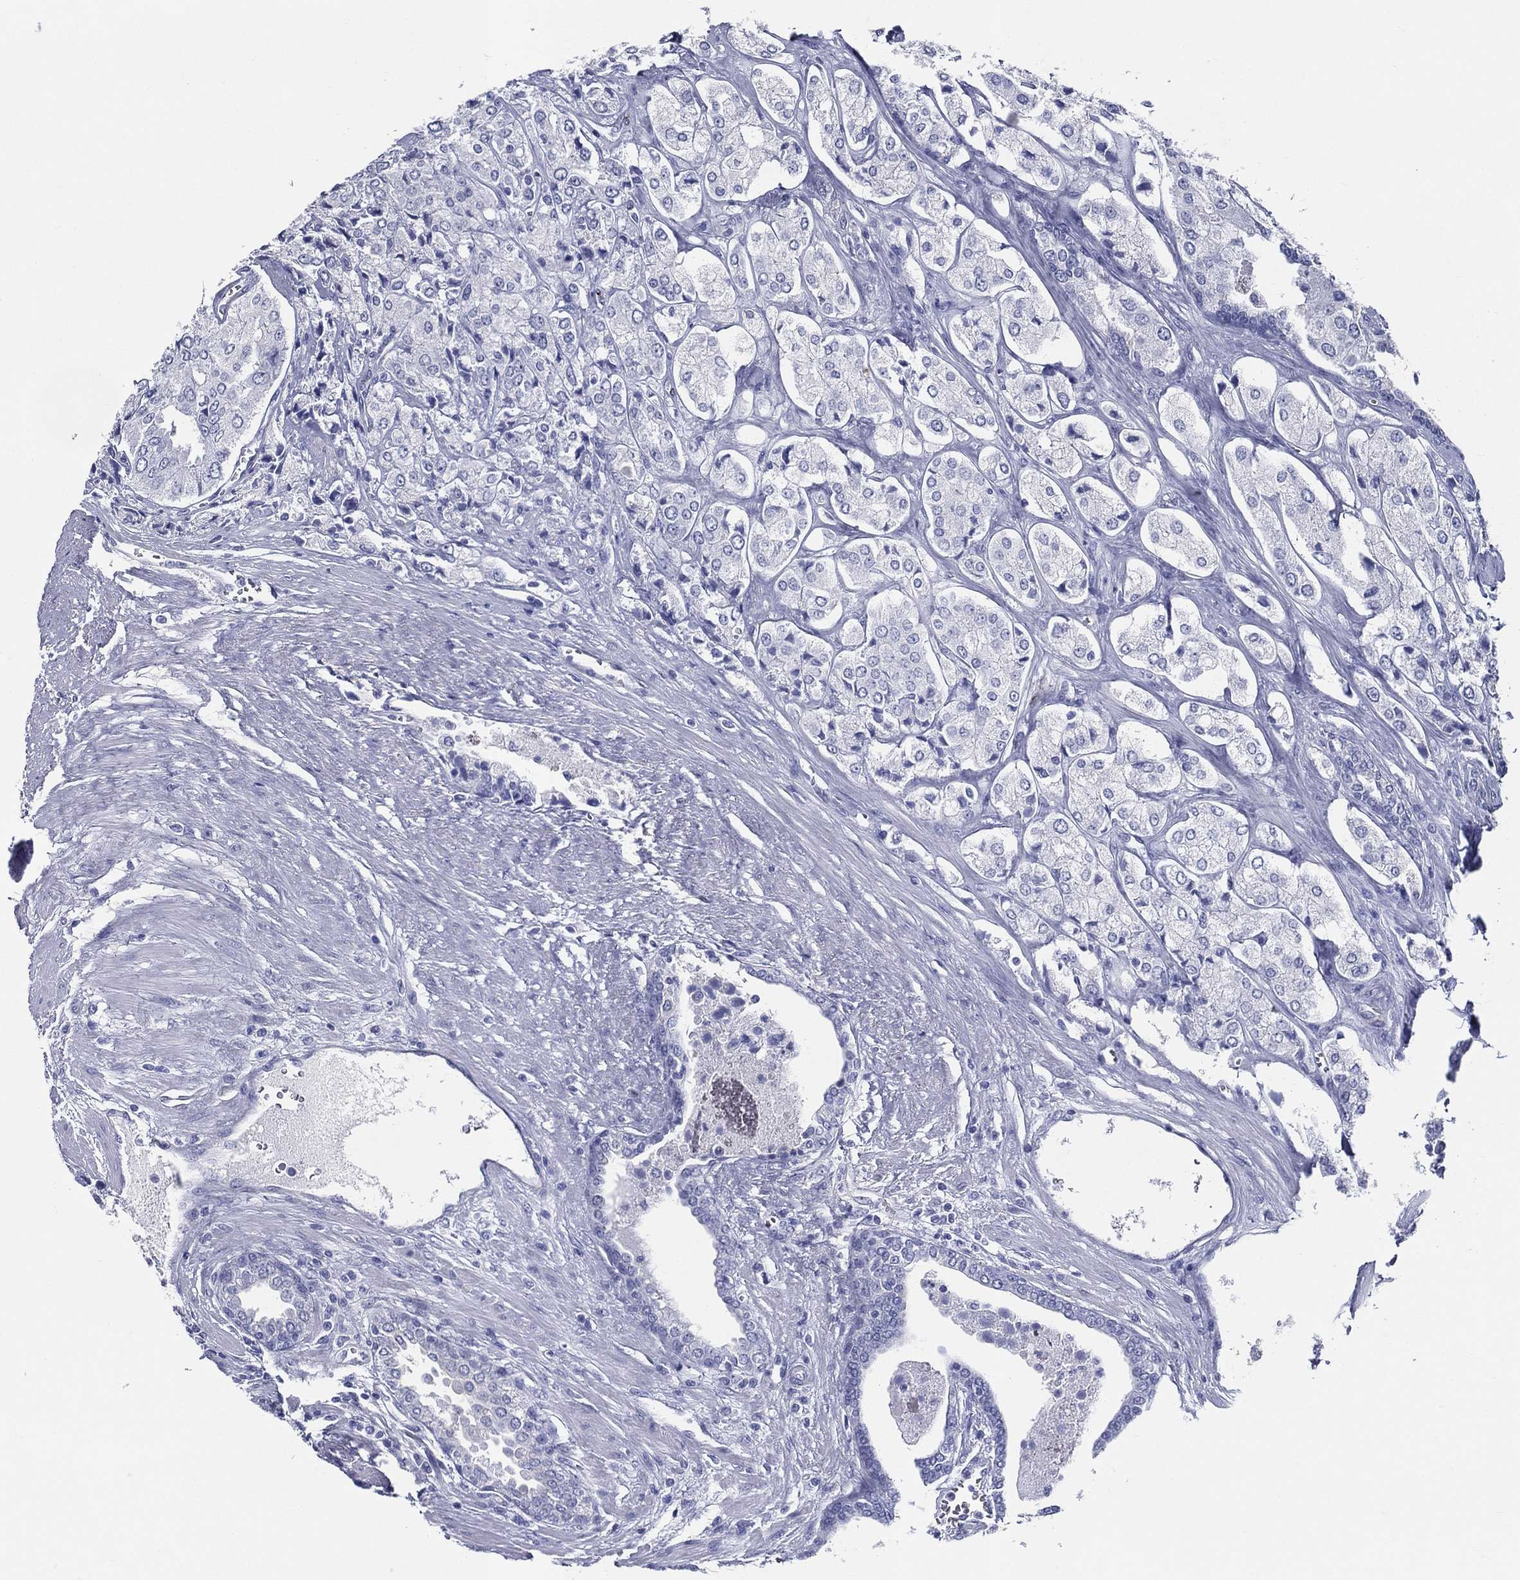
{"staining": {"intensity": "negative", "quantity": "none", "location": "none"}, "tissue": "prostate cancer", "cell_type": "Tumor cells", "image_type": "cancer", "snomed": [{"axis": "morphology", "description": "Adenocarcinoma, NOS"}, {"axis": "topography", "description": "Prostate and seminal vesicle, NOS"}, {"axis": "topography", "description": "Prostate"}], "caption": "The immunohistochemistry image has no significant positivity in tumor cells of prostate adenocarcinoma tissue.", "gene": "ACE2", "patient": {"sex": "male", "age": 67}}